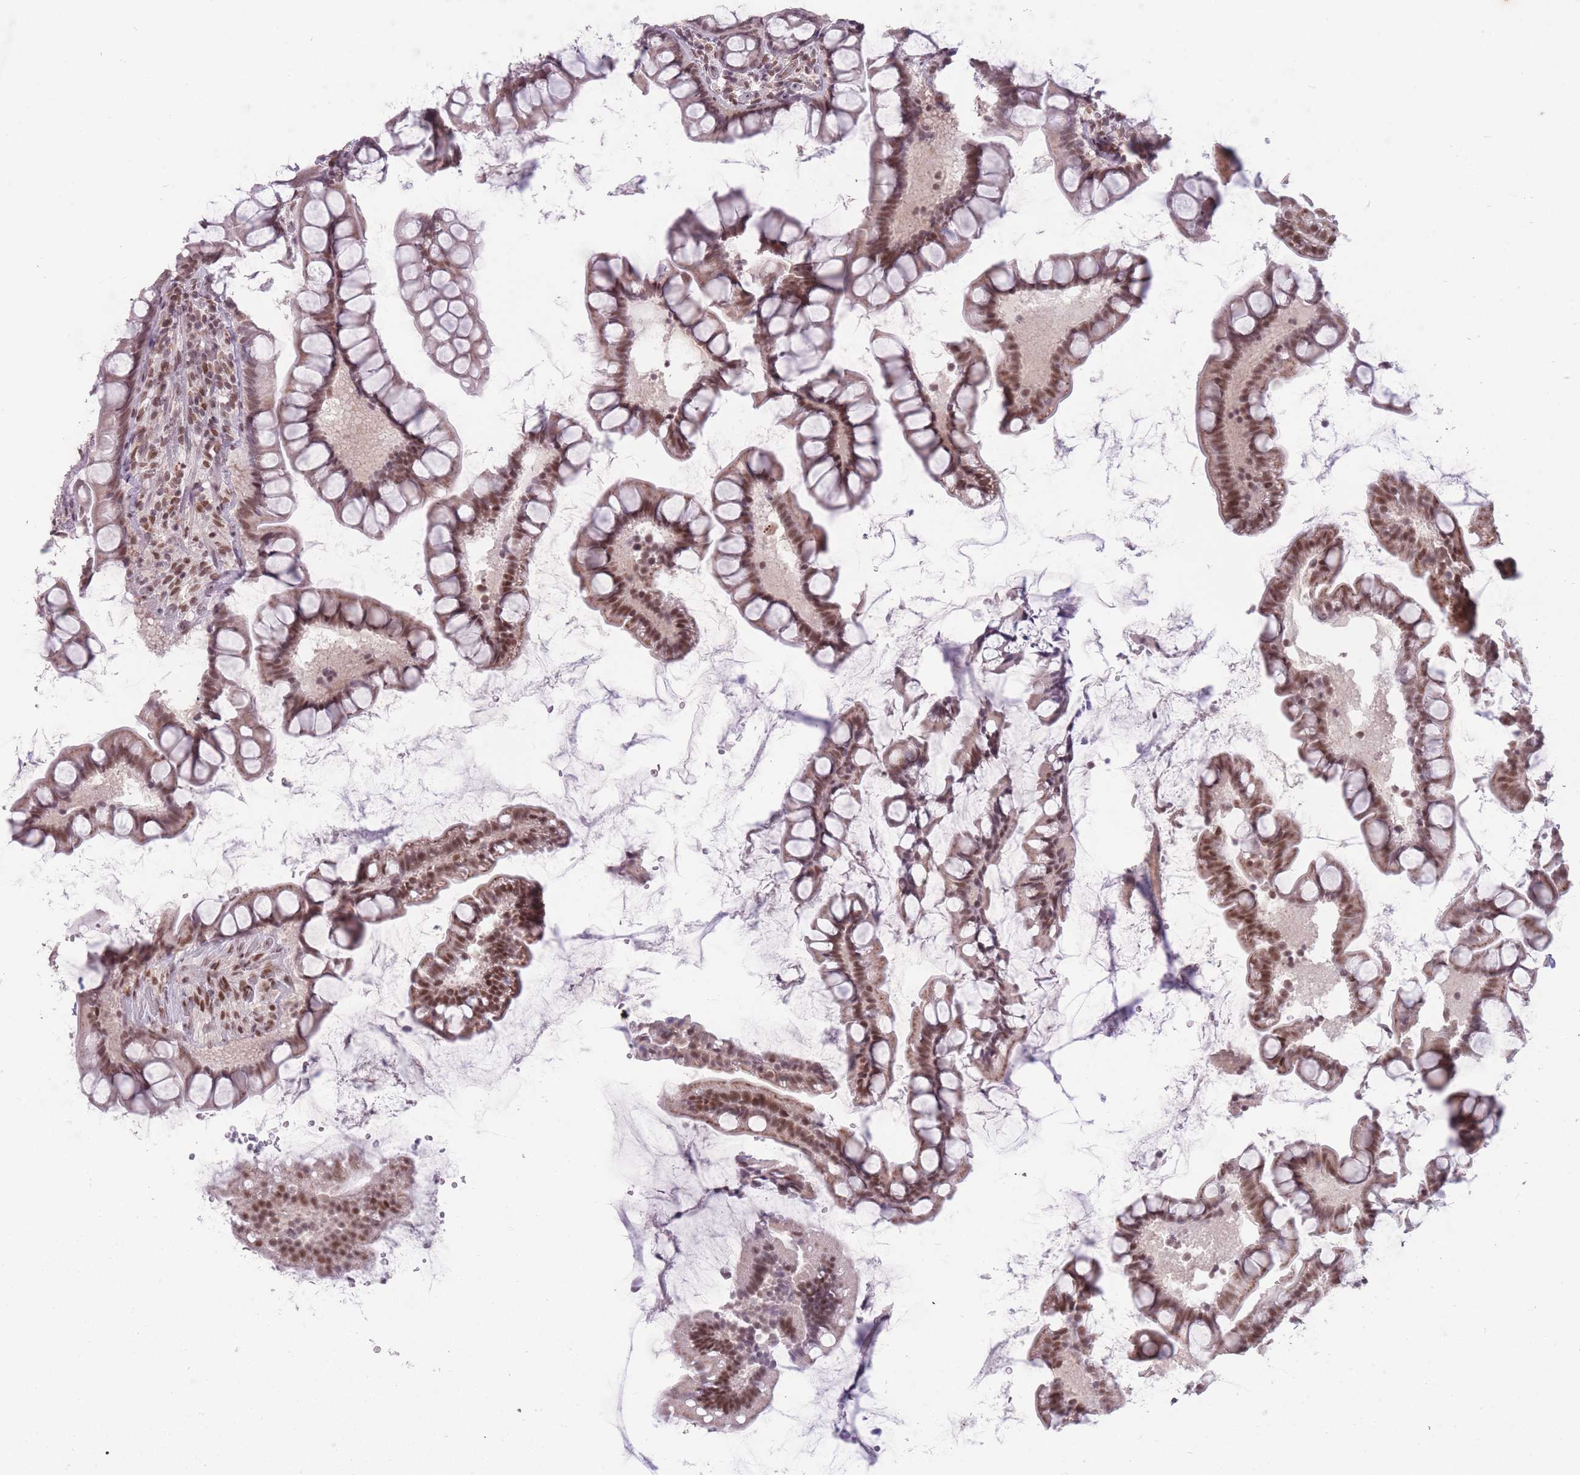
{"staining": {"intensity": "moderate", "quantity": ">75%", "location": "nuclear"}, "tissue": "small intestine", "cell_type": "Glandular cells", "image_type": "normal", "snomed": [{"axis": "morphology", "description": "Normal tissue, NOS"}, {"axis": "topography", "description": "Small intestine"}], "caption": "Brown immunohistochemical staining in unremarkable small intestine displays moderate nuclear positivity in approximately >75% of glandular cells. The protein is stained brown, and the nuclei are stained in blue (DAB IHC with brightfield microscopy, high magnification).", "gene": "HNRNPUL1", "patient": {"sex": "male", "age": 70}}